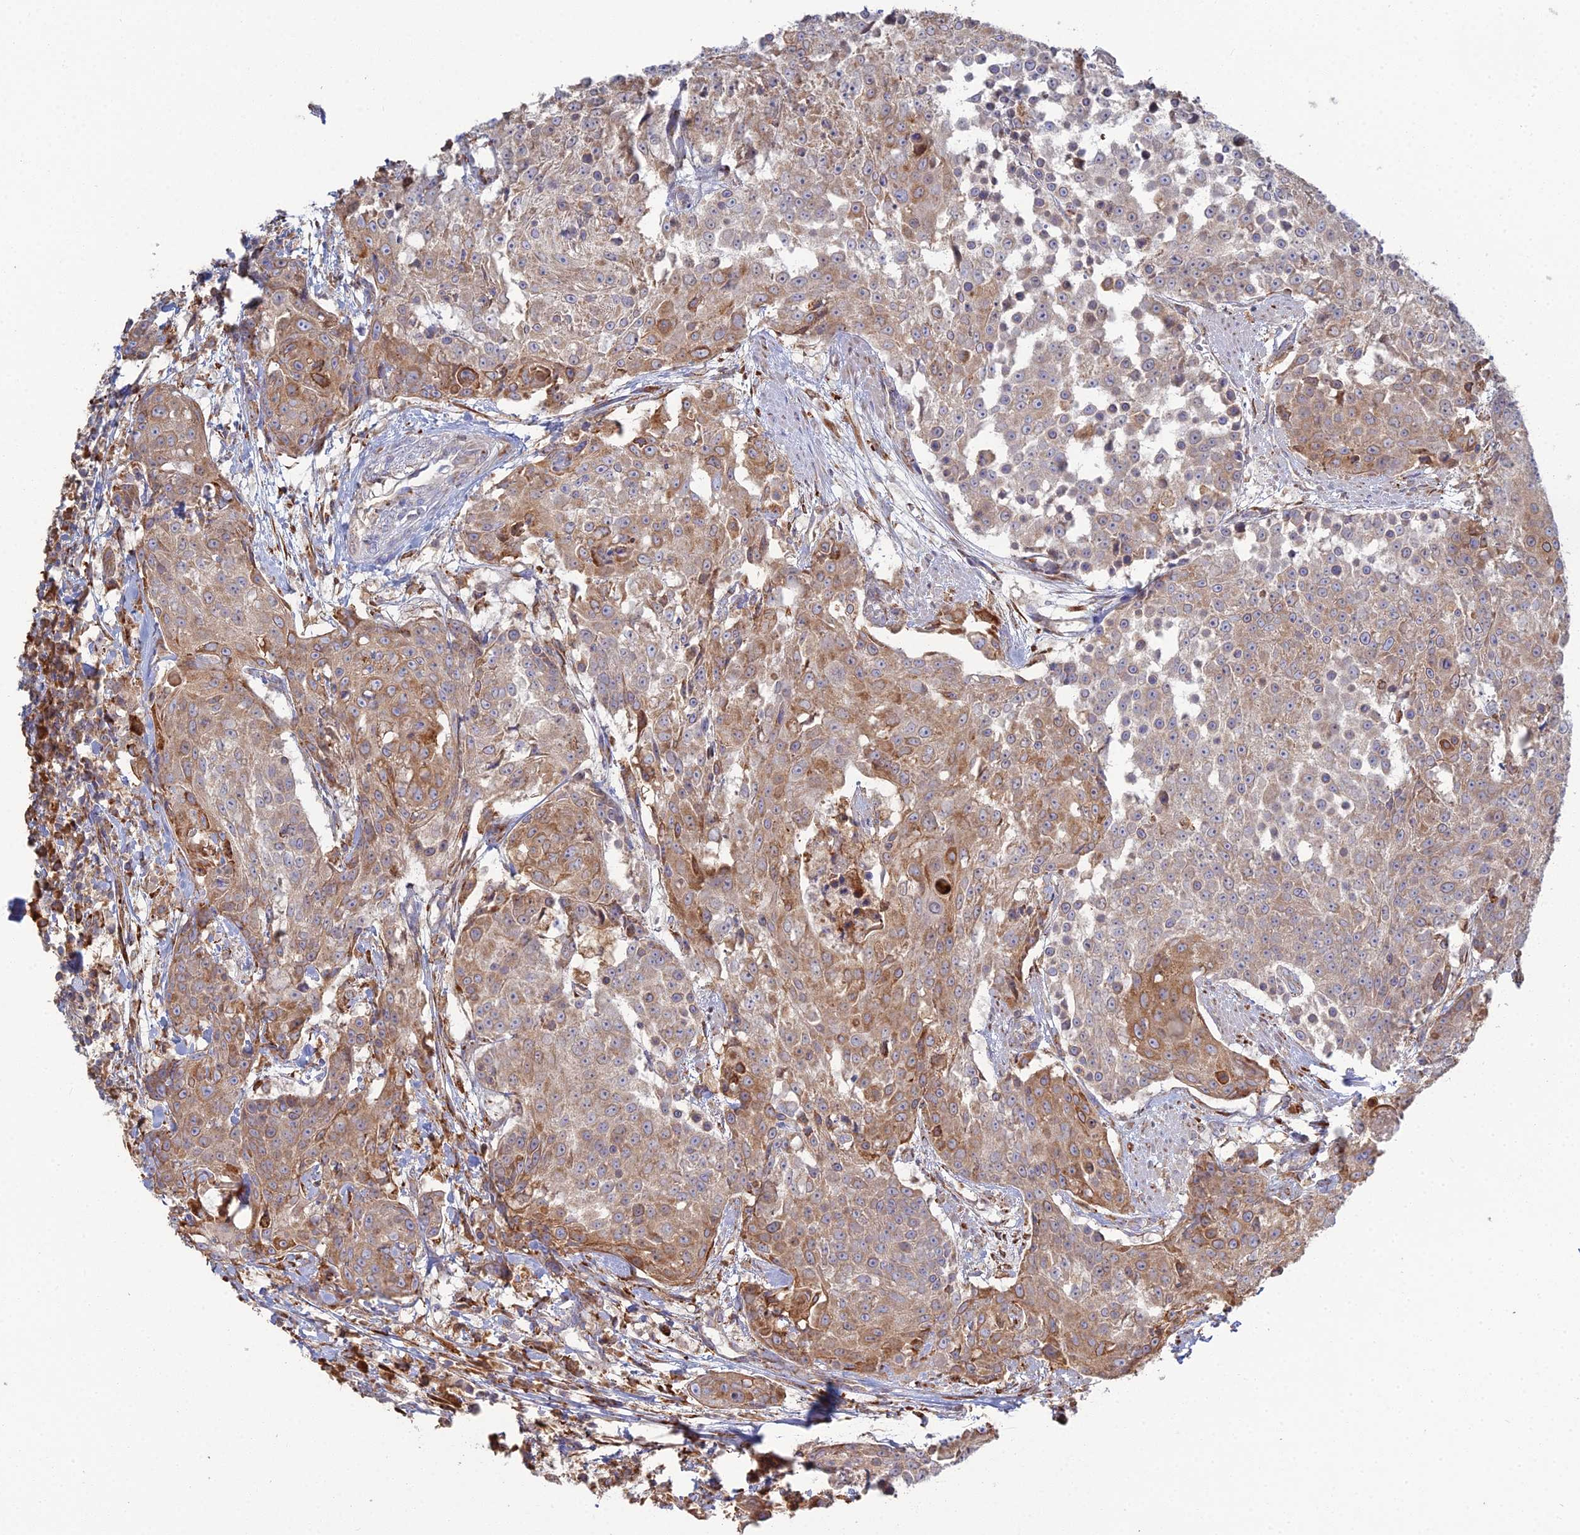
{"staining": {"intensity": "moderate", "quantity": ">75%", "location": "cytoplasmic/membranous"}, "tissue": "urothelial cancer", "cell_type": "Tumor cells", "image_type": "cancer", "snomed": [{"axis": "morphology", "description": "Urothelial carcinoma, High grade"}, {"axis": "topography", "description": "Urinary bladder"}], "caption": "Protein expression analysis of human high-grade urothelial carcinoma reveals moderate cytoplasmic/membranous expression in about >75% of tumor cells.", "gene": "TRAPPC6A", "patient": {"sex": "female", "age": 63}}